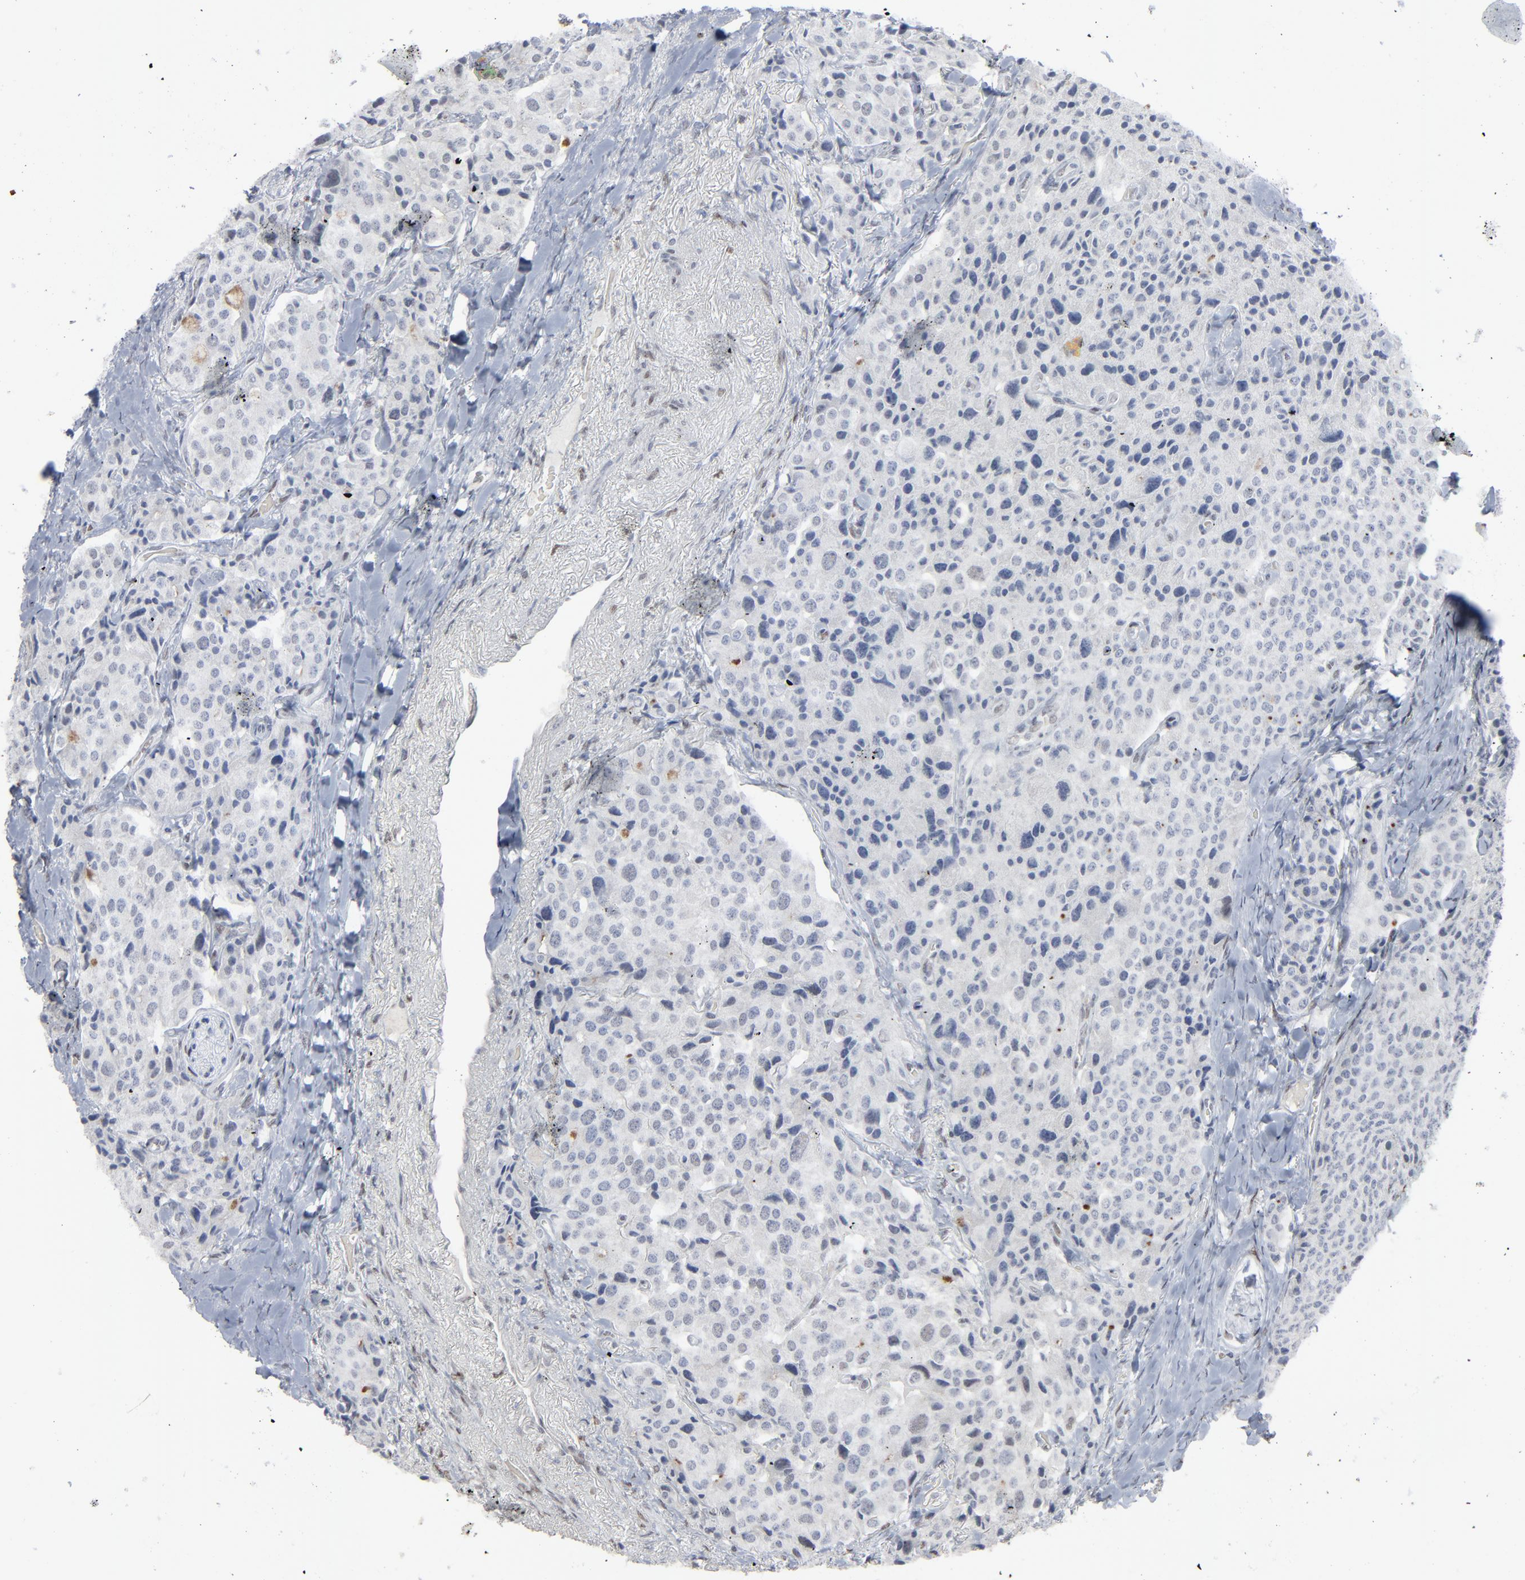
{"staining": {"intensity": "negative", "quantity": "none", "location": "none"}, "tissue": "carcinoid", "cell_type": "Tumor cells", "image_type": "cancer", "snomed": [{"axis": "morphology", "description": "Carcinoid, malignant, NOS"}, {"axis": "topography", "description": "Colon"}], "caption": "This is an IHC histopathology image of human malignant carcinoid. There is no expression in tumor cells.", "gene": "ATF7", "patient": {"sex": "female", "age": 61}}